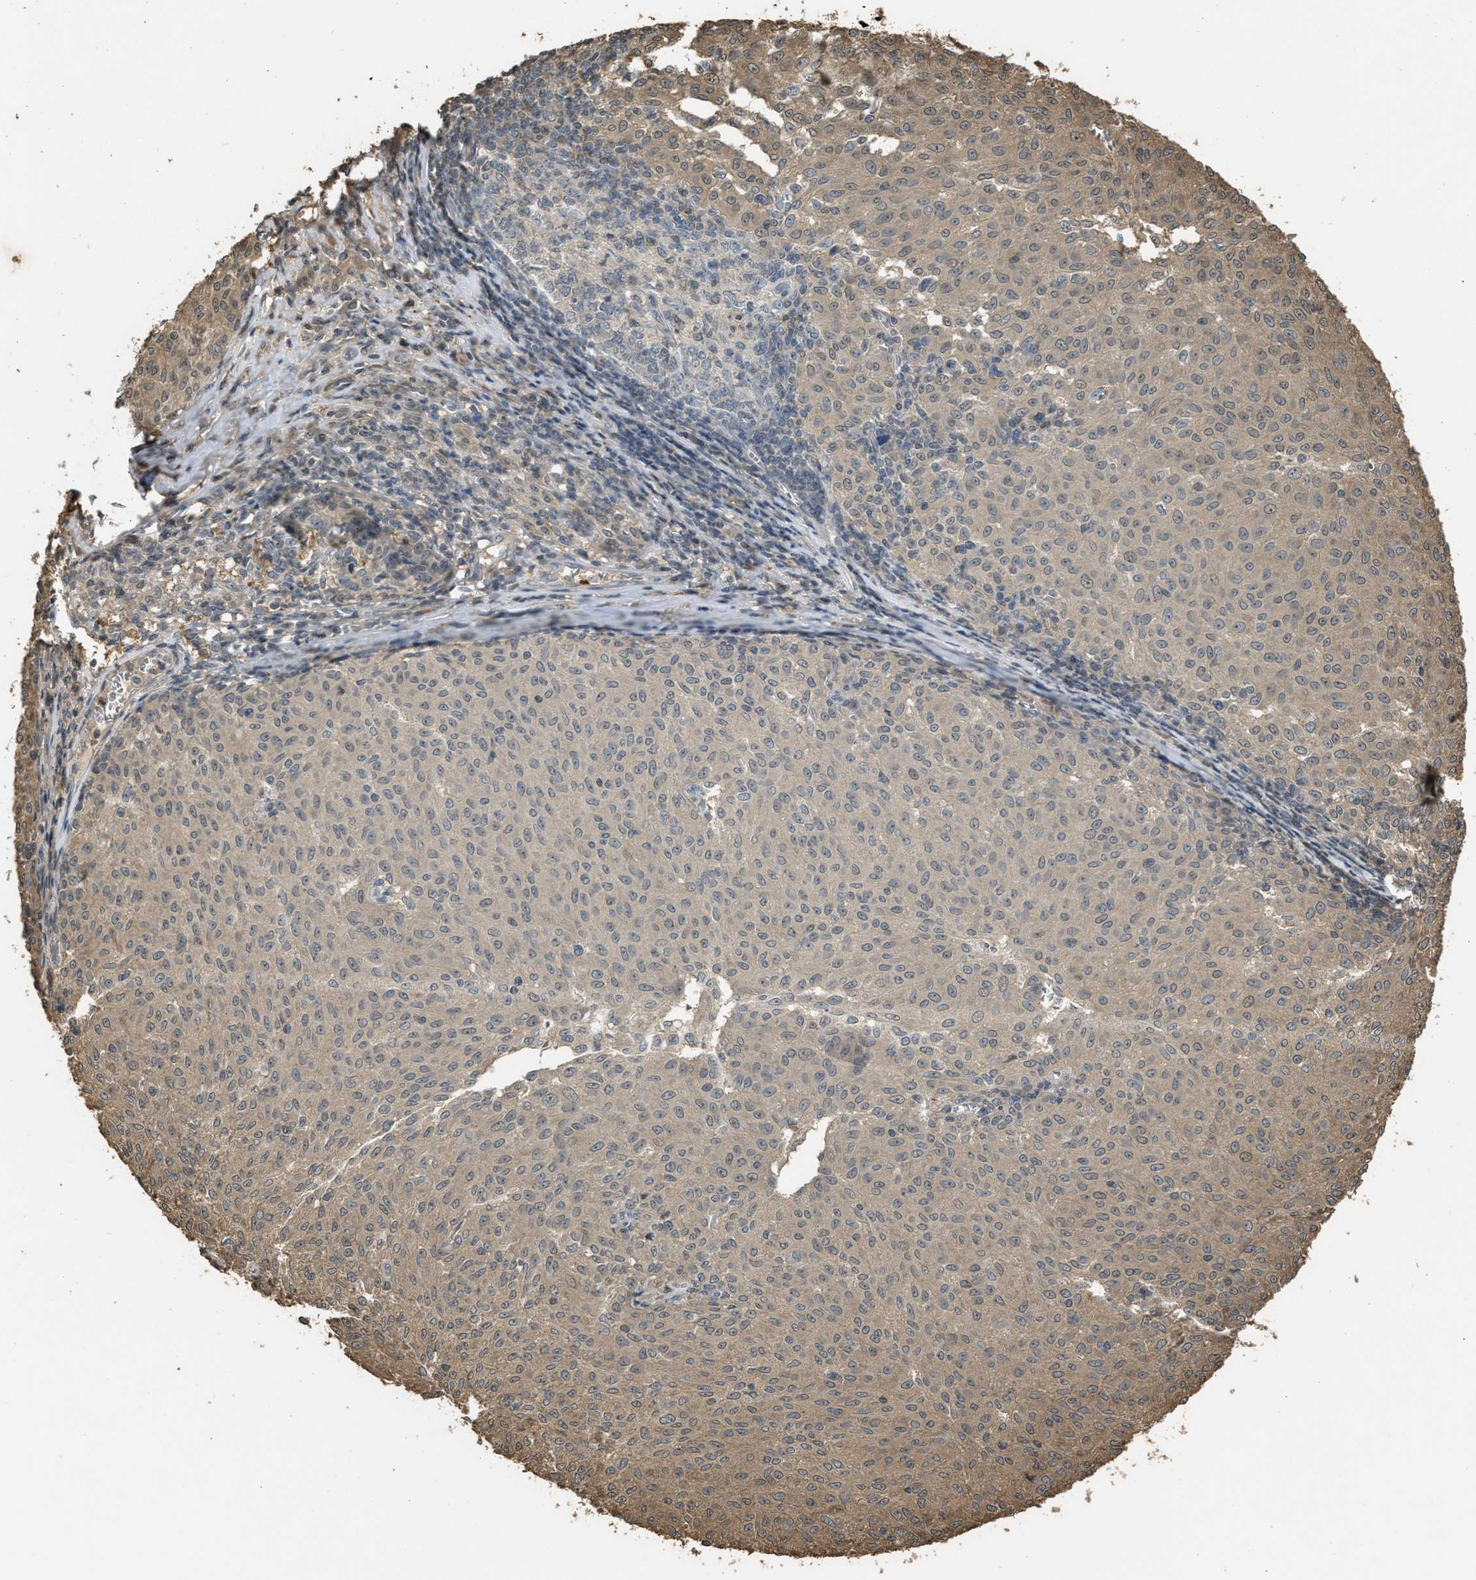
{"staining": {"intensity": "weak", "quantity": "<25%", "location": "cytoplasmic/membranous"}, "tissue": "melanoma", "cell_type": "Tumor cells", "image_type": "cancer", "snomed": [{"axis": "morphology", "description": "Malignant melanoma, NOS"}, {"axis": "topography", "description": "Skin"}], "caption": "This is an IHC image of human malignant melanoma. There is no expression in tumor cells.", "gene": "ARHGDIA", "patient": {"sex": "female", "age": 72}}